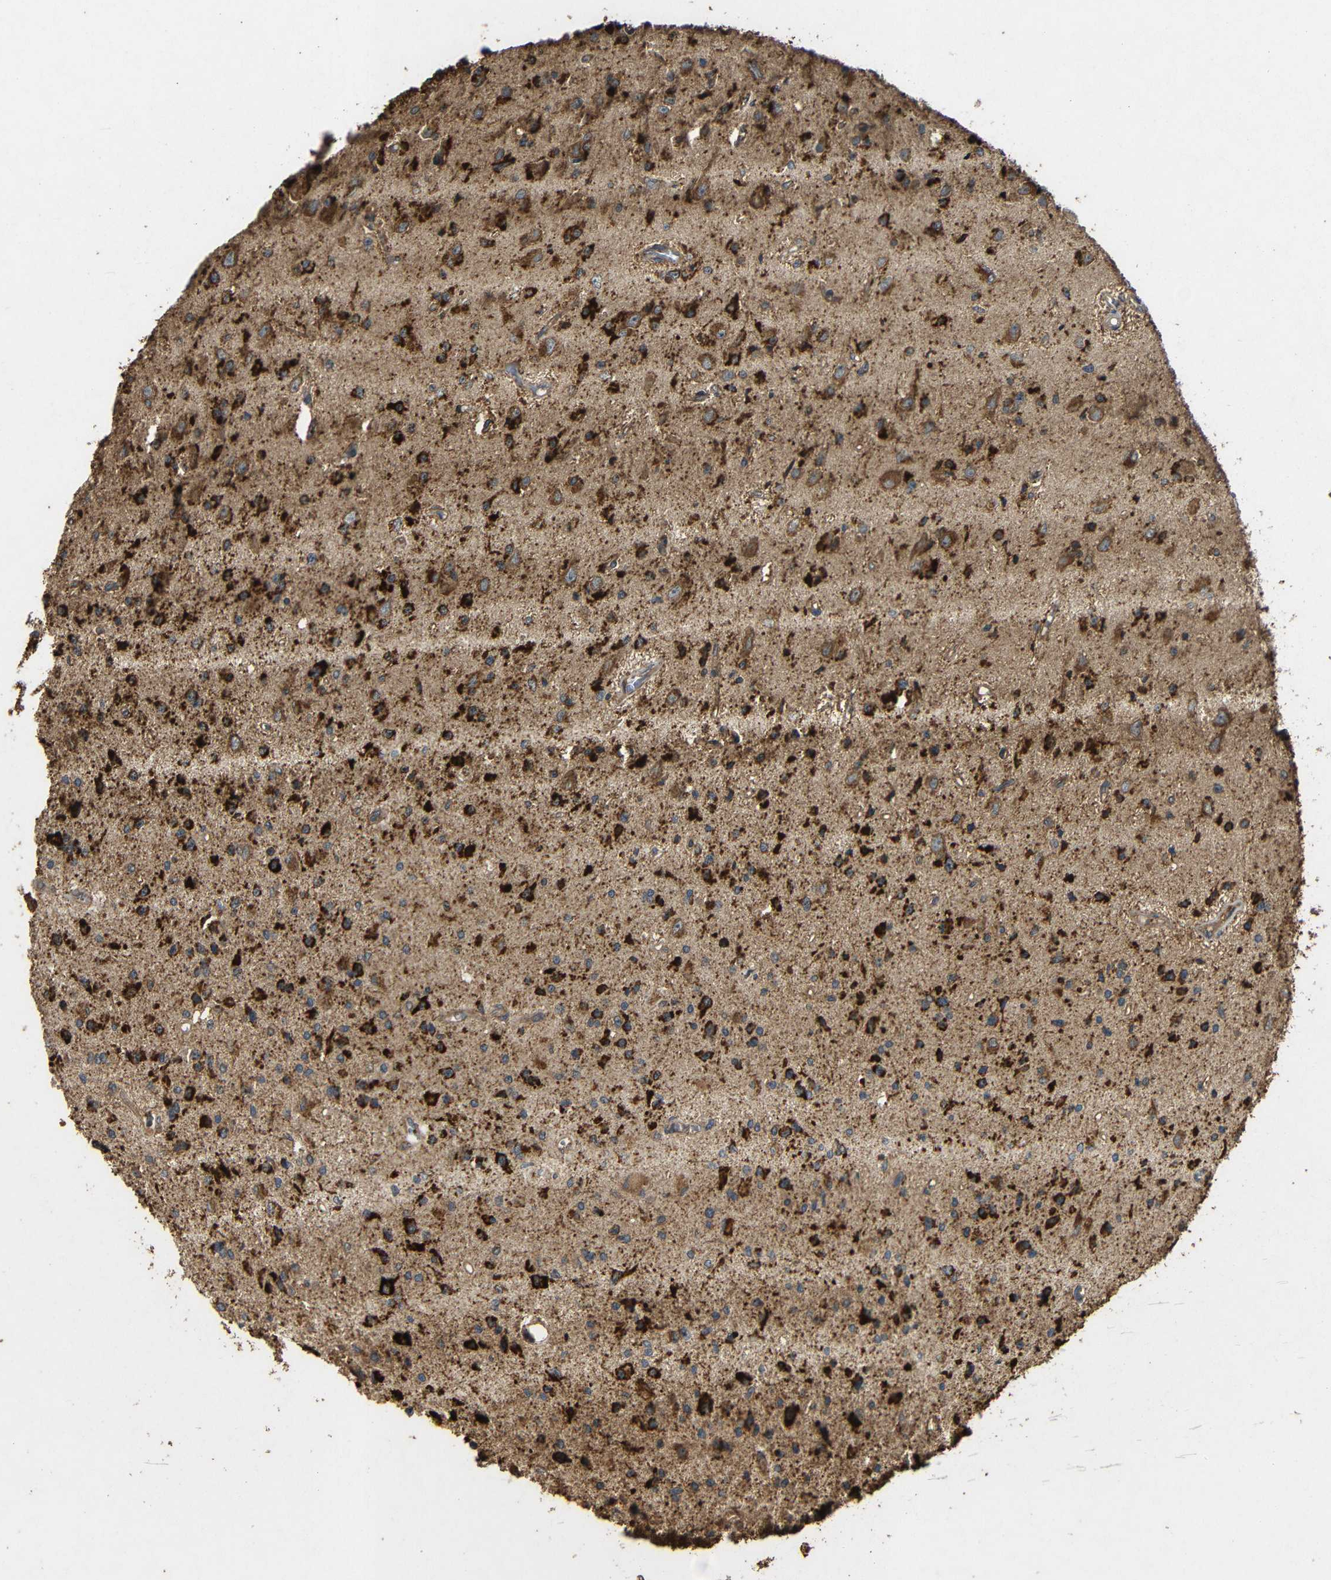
{"staining": {"intensity": "strong", "quantity": ">75%", "location": "cytoplasmic/membranous"}, "tissue": "glioma", "cell_type": "Tumor cells", "image_type": "cancer", "snomed": [{"axis": "morphology", "description": "Glioma, malignant, Low grade"}, {"axis": "topography", "description": "Brain"}], "caption": "Brown immunohistochemical staining in human low-grade glioma (malignant) reveals strong cytoplasmic/membranous staining in about >75% of tumor cells.", "gene": "EIF2S1", "patient": {"sex": "male", "age": 58}}